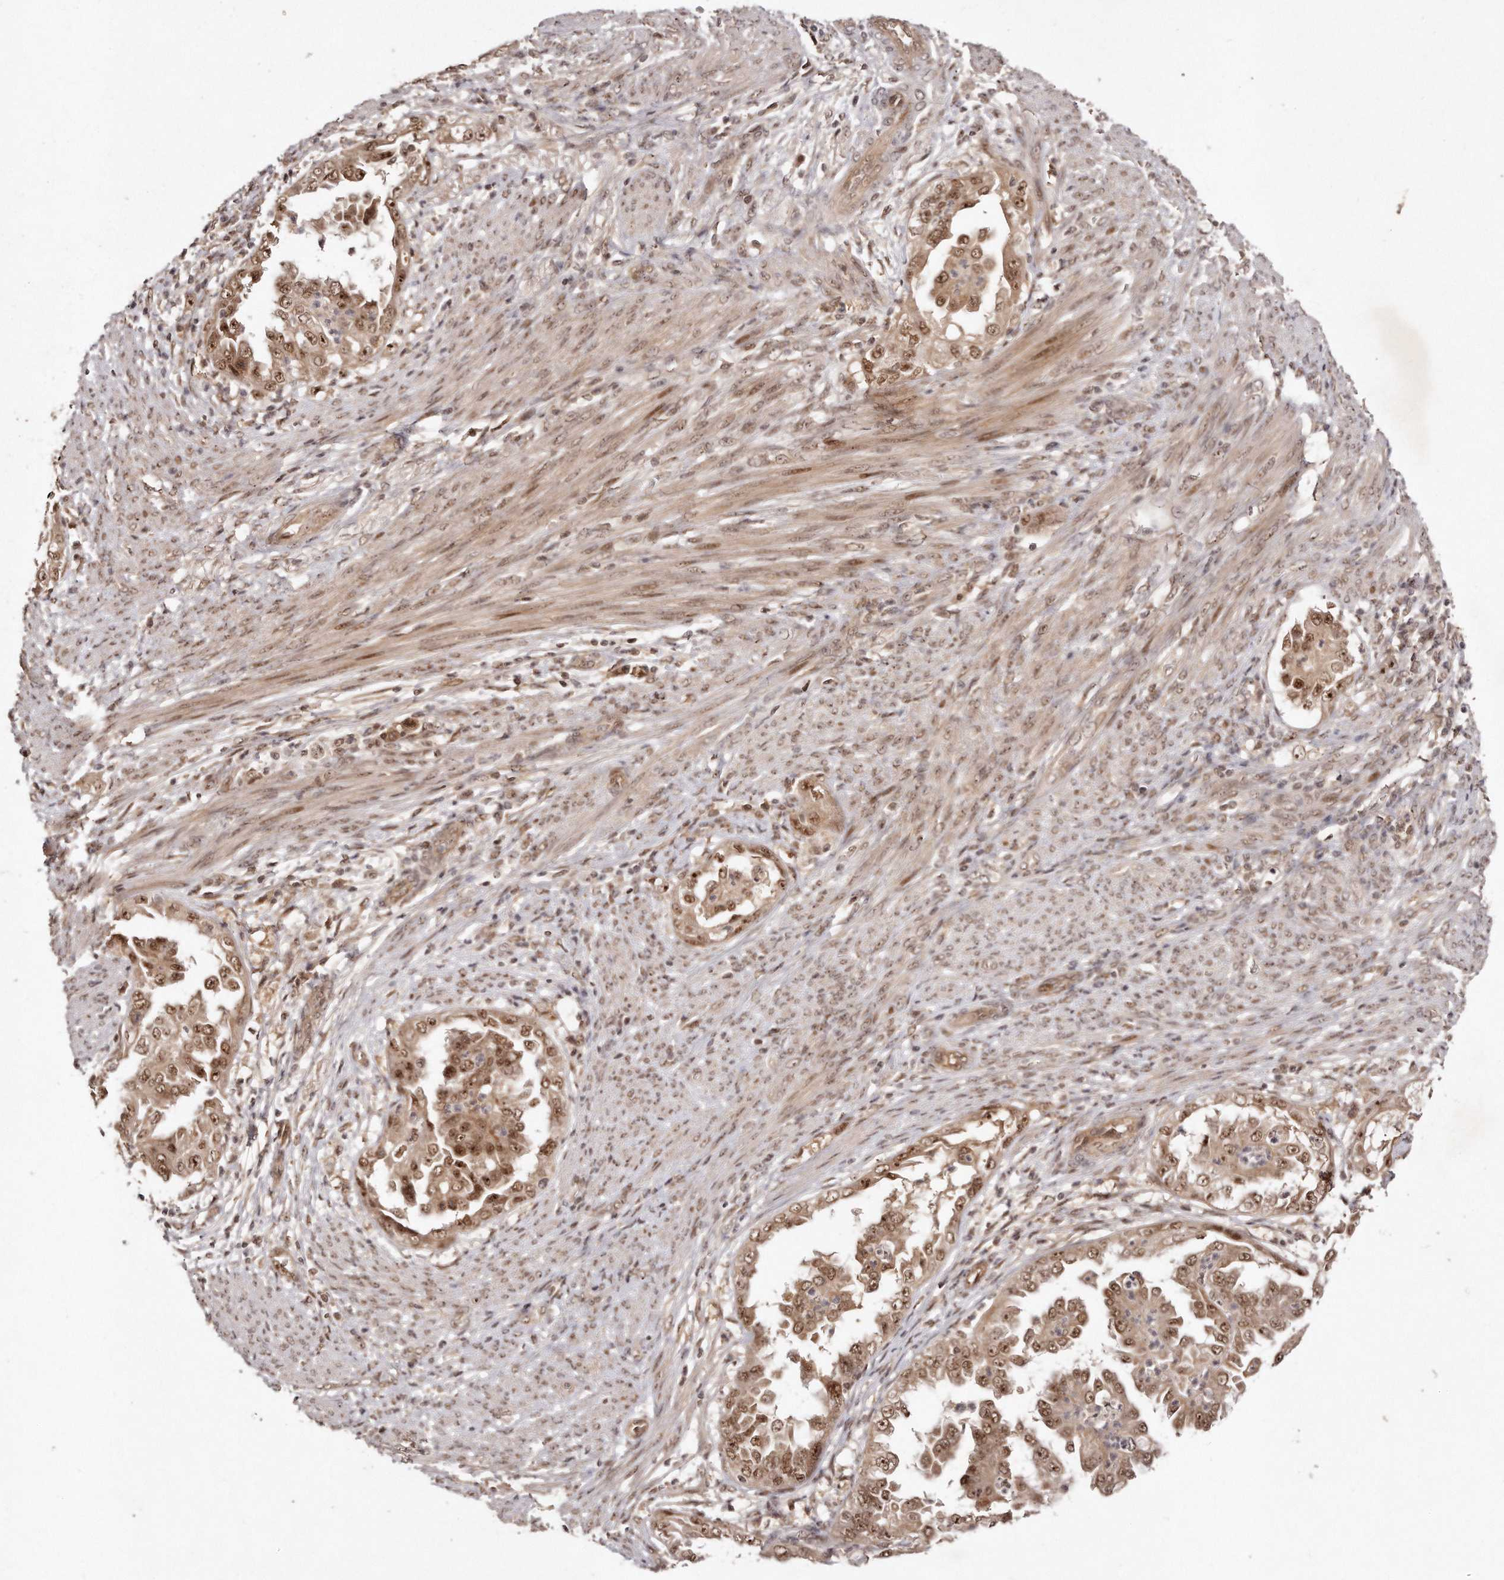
{"staining": {"intensity": "moderate", "quantity": ">75%", "location": "cytoplasmic/membranous,nuclear"}, "tissue": "endometrial cancer", "cell_type": "Tumor cells", "image_type": "cancer", "snomed": [{"axis": "morphology", "description": "Adenocarcinoma, NOS"}, {"axis": "topography", "description": "Endometrium"}], "caption": "An immunohistochemistry (IHC) micrograph of neoplastic tissue is shown. Protein staining in brown highlights moderate cytoplasmic/membranous and nuclear positivity in endometrial adenocarcinoma within tumor cells.", "gene": "SOX4", "patient": {"sex": "female", "age": 85}}